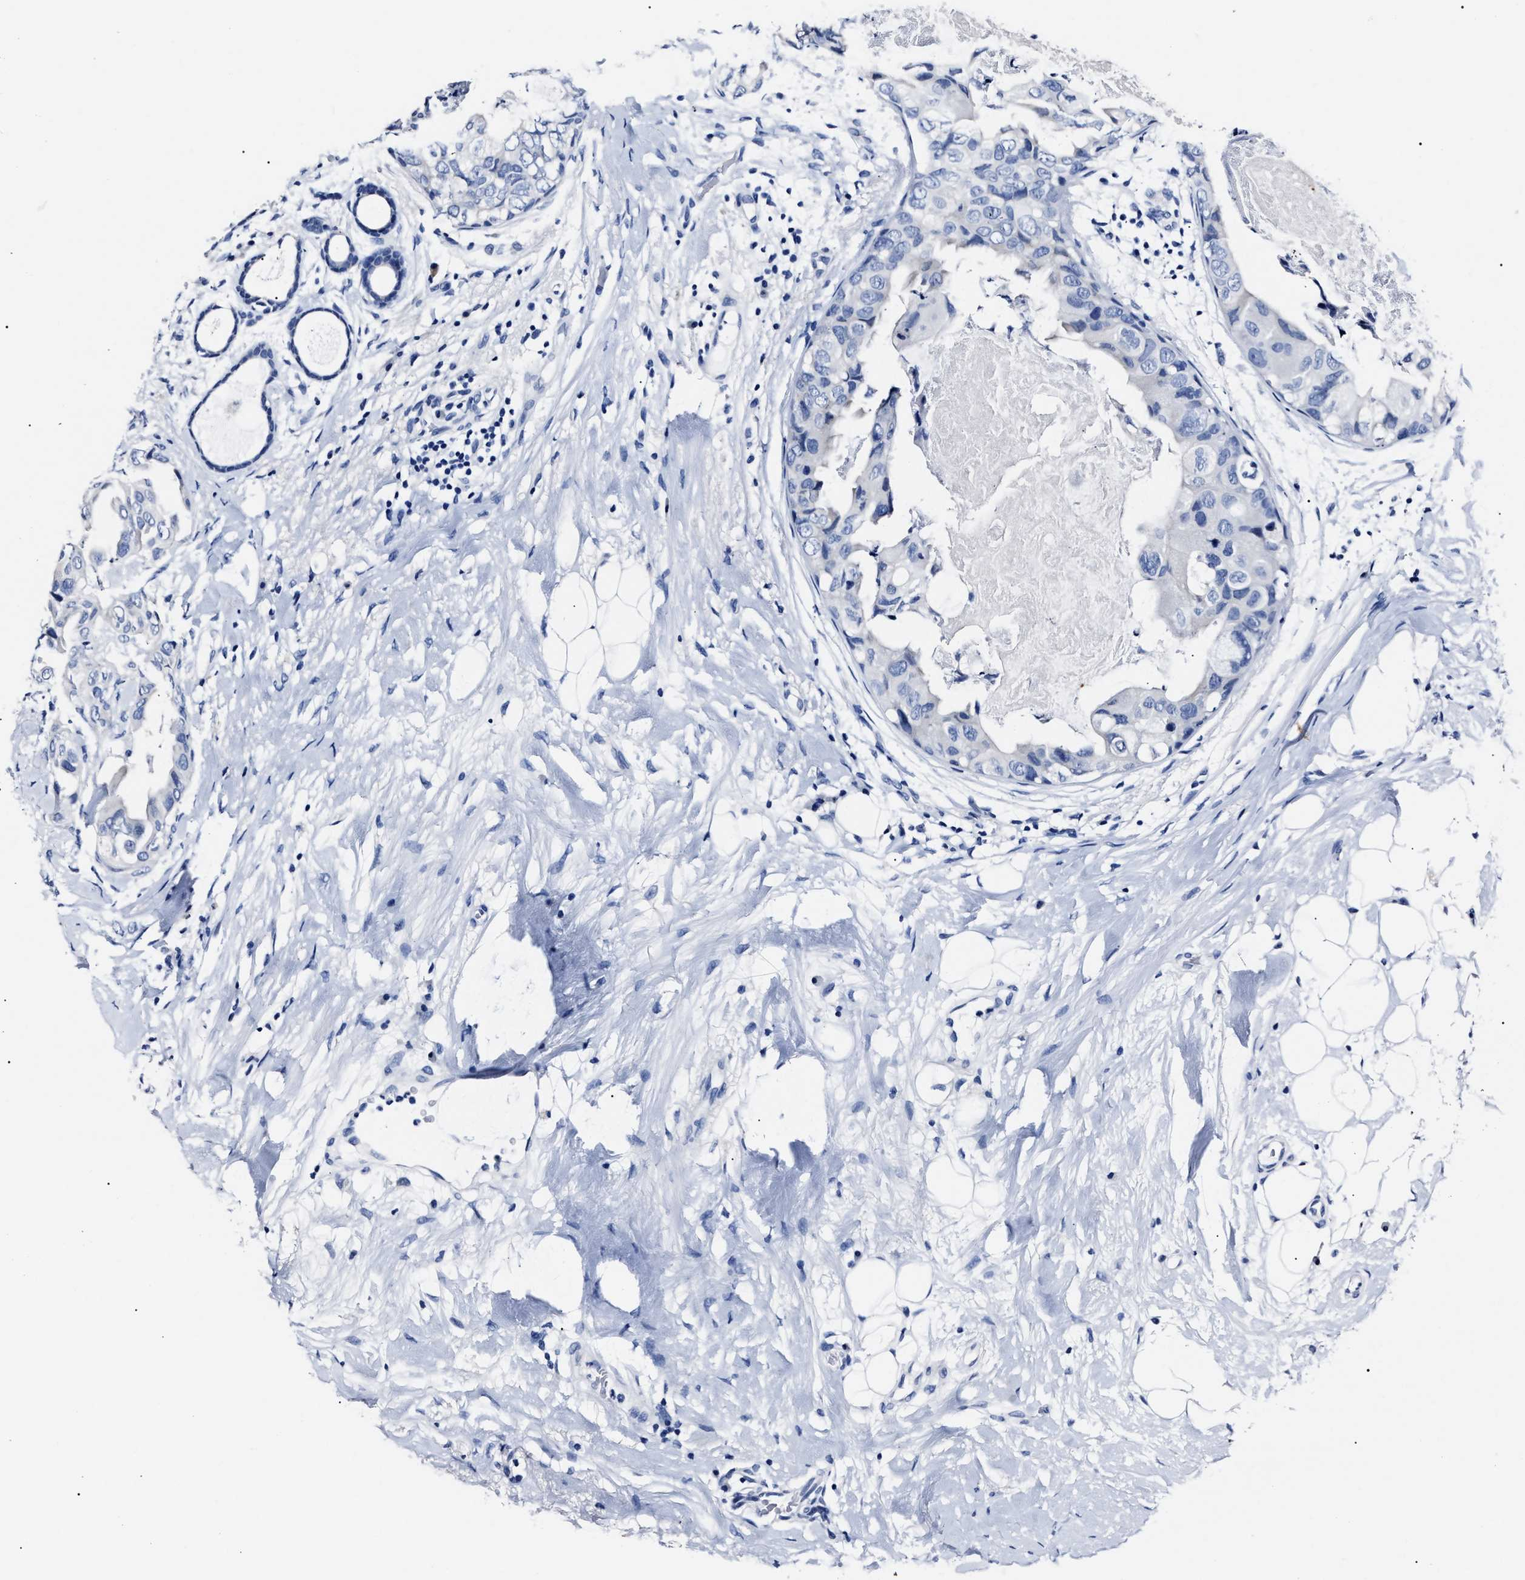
{"staining": {"intensity": "negative", "quantity": "none", "location": "none"}, "tissue": "breast cancer", "cell_type": "Tumor cells", "image_type": "cancer", "snomed": [{"axis": "morphology", "description": "Duct carcinoma"}, {"axis": "topography", "description": "Breast"}], "caption": "Image shows no protein staining in tumor cells of breast cancer tissue.", "gene": "ALPG", "patient": {"sex": "female", "age": 40}}